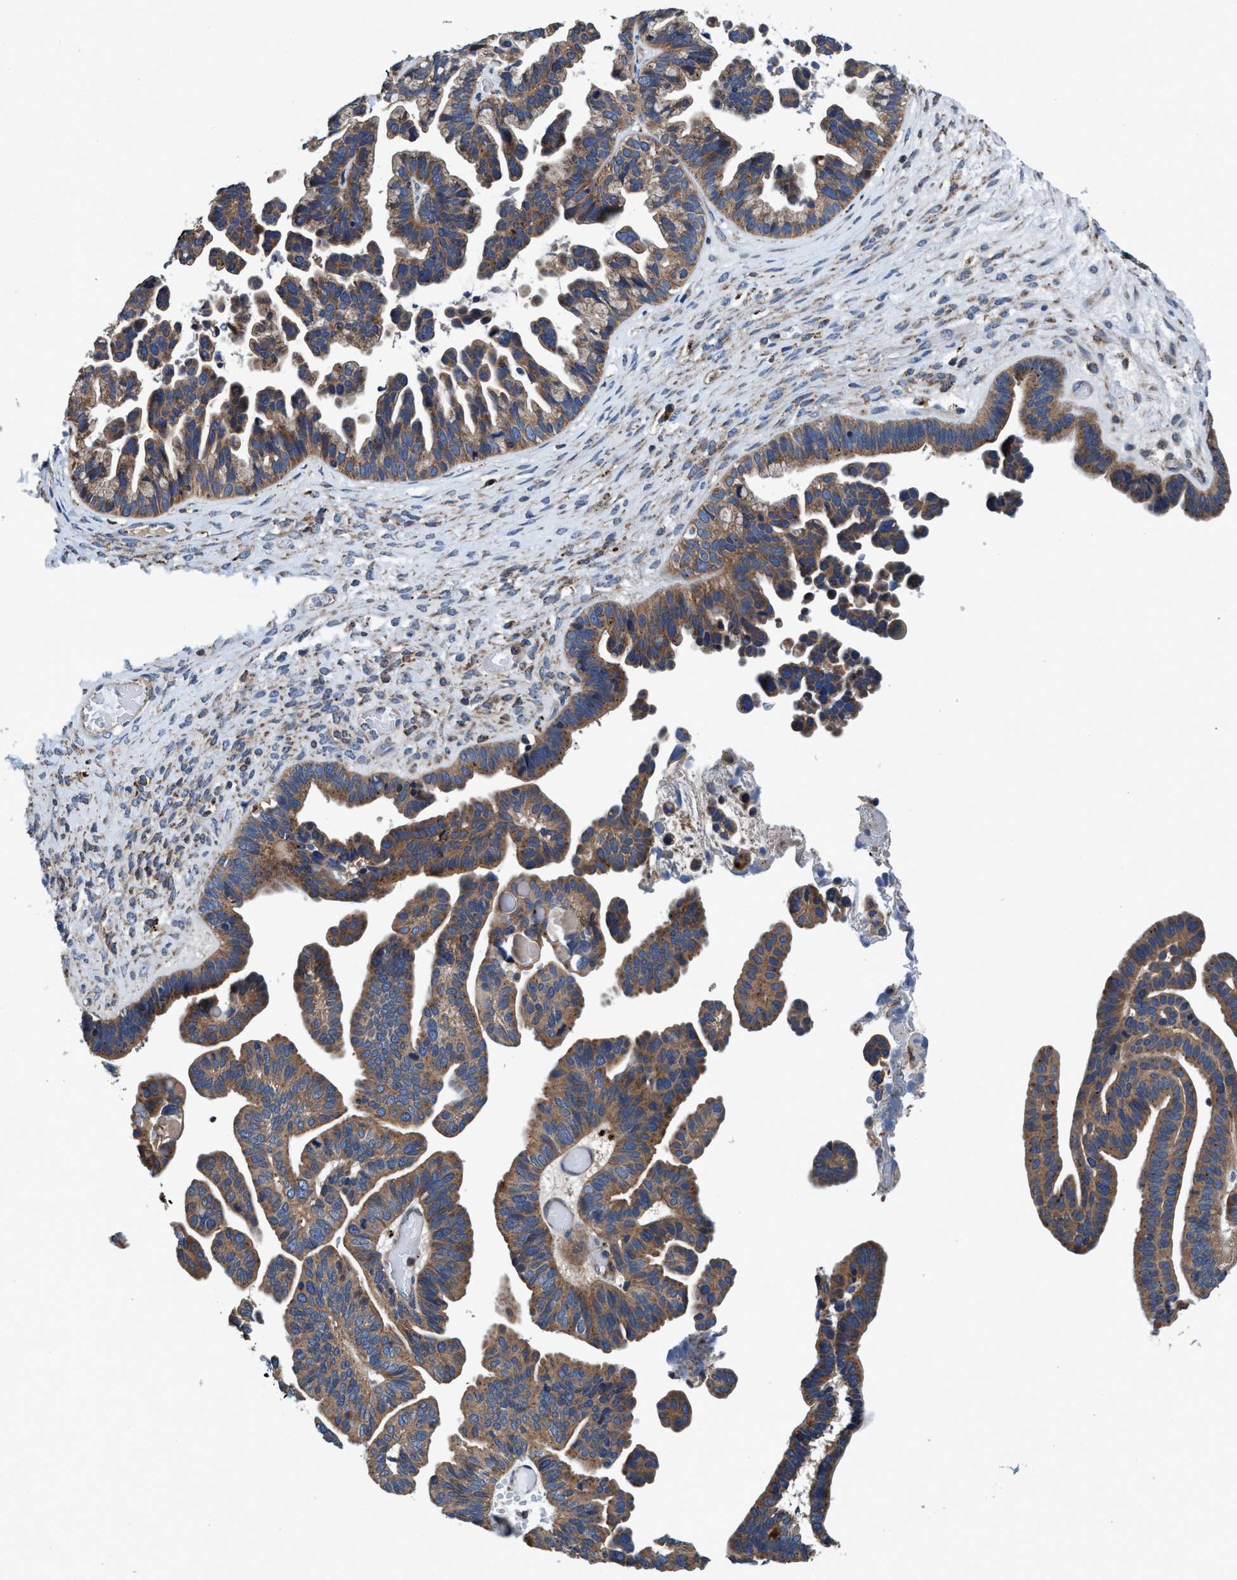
{"staining": {"intensity": "moderate", "quantity": ">75%", "location": "cytoplasmic/membranous"}, "tissue": "ovarian cancer", "cell_type": "Tumor cells", "image_type": "cancer", "snomed": [{"axis": "morphology", "description": "Cystadenocarcinoma, serous, NOS"}, {"axis": "topography", "description": "Ovary"}], "caption": "Immunohistochemistry of serous cystadenocarcinoma (ovarian) displays medium levels of moderate cytoplasmic/membranous positivity in approximately >75% of tumor cells.", "gene": "ENDOG", "patient": {"sex": "female", "age": 56}}